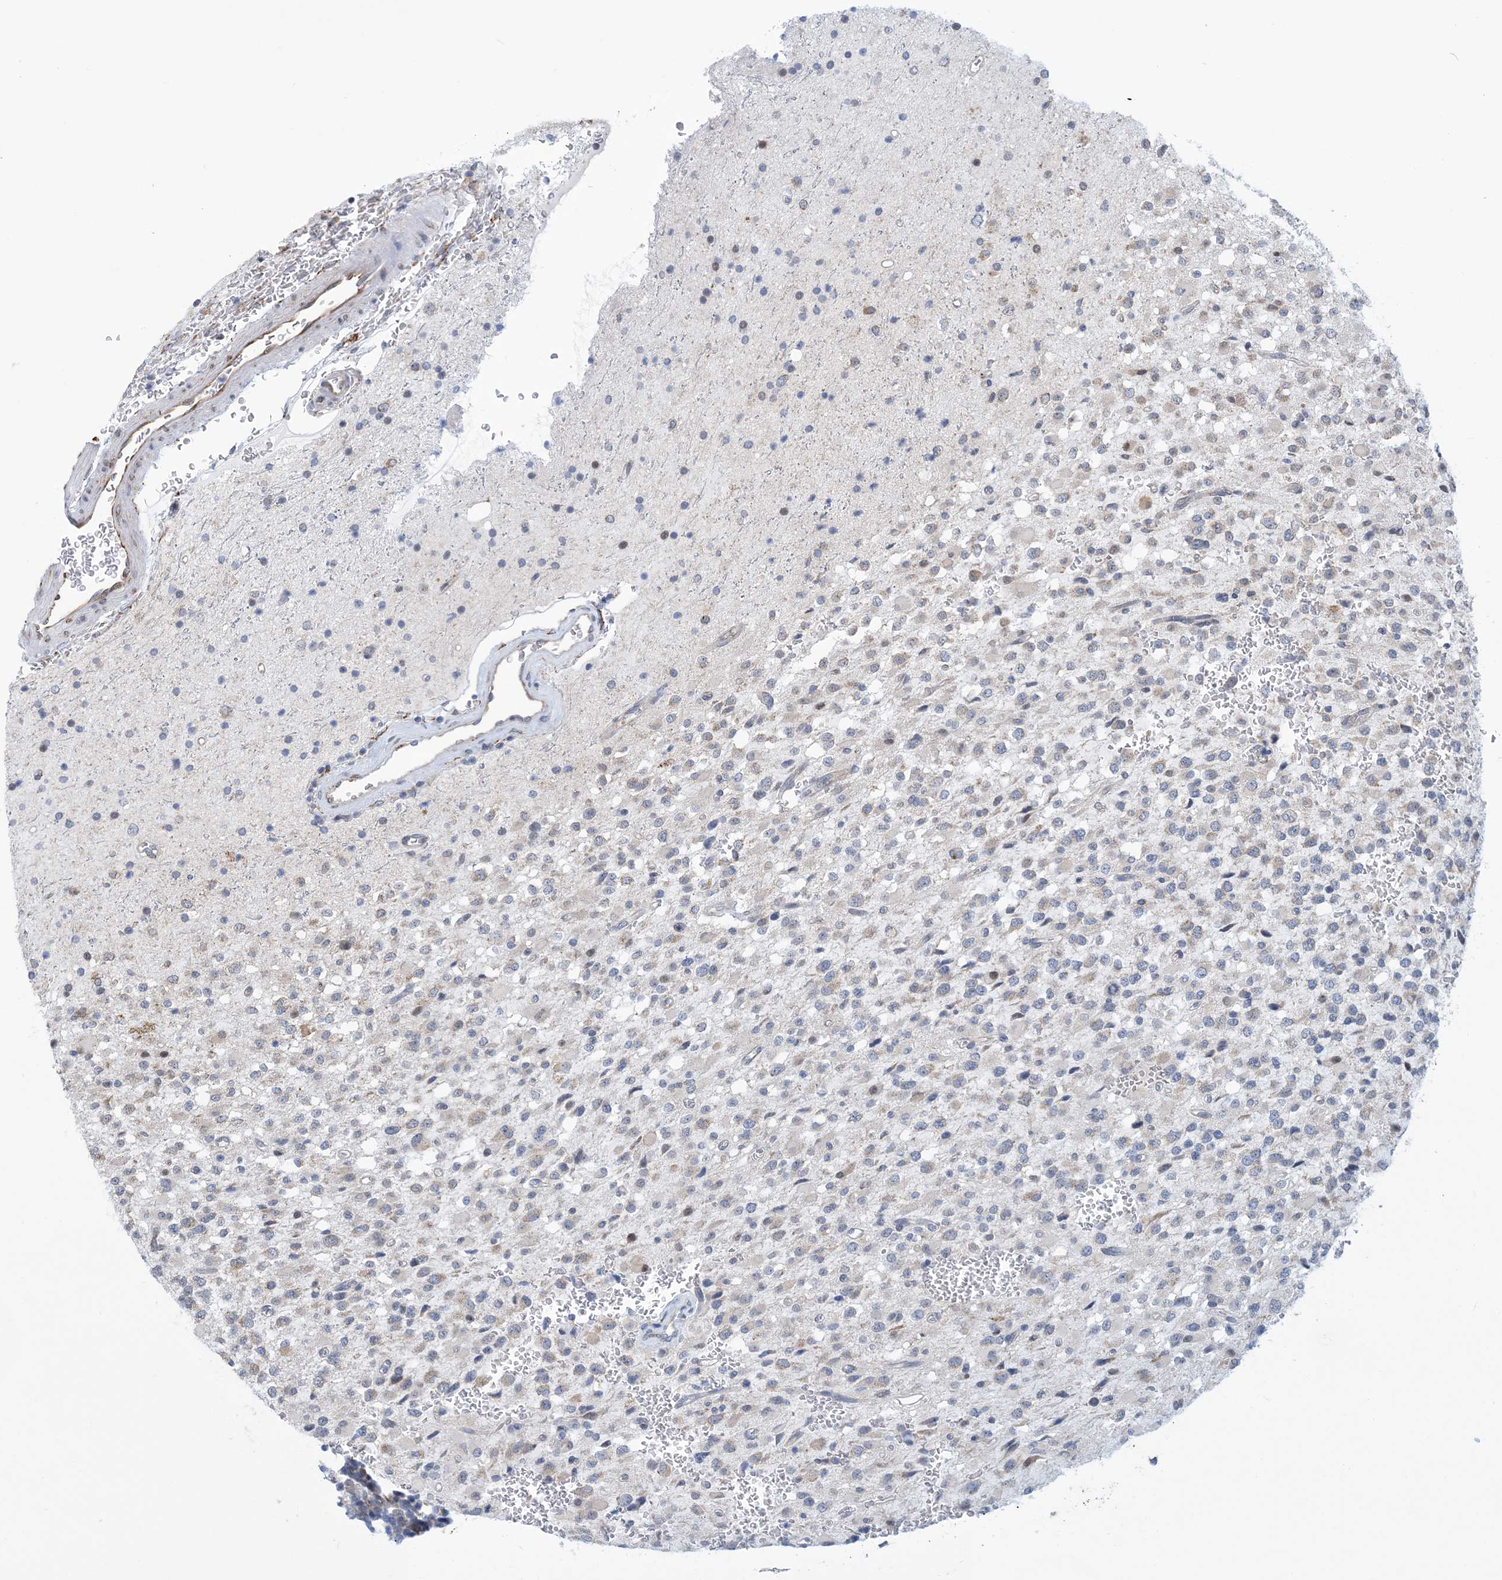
{"staining": {"intensity": "negative", "quantity": "none", "location": "none"}, "tissue": "glioma", "cell_type": "Tumor cells", "image_type": "cancer", "snomed": [{"axis": "morphology", "description": "Glioma, malignant, High grade"}, {"axis": "topography", "description": "Brain"}], "caption": "Immunohistochemical staining of high-grade glioma (malignant) displays no significant expression in tumor cells.", "gene": "CCDC14", "patient": {"sex": "male", "age": 34}}